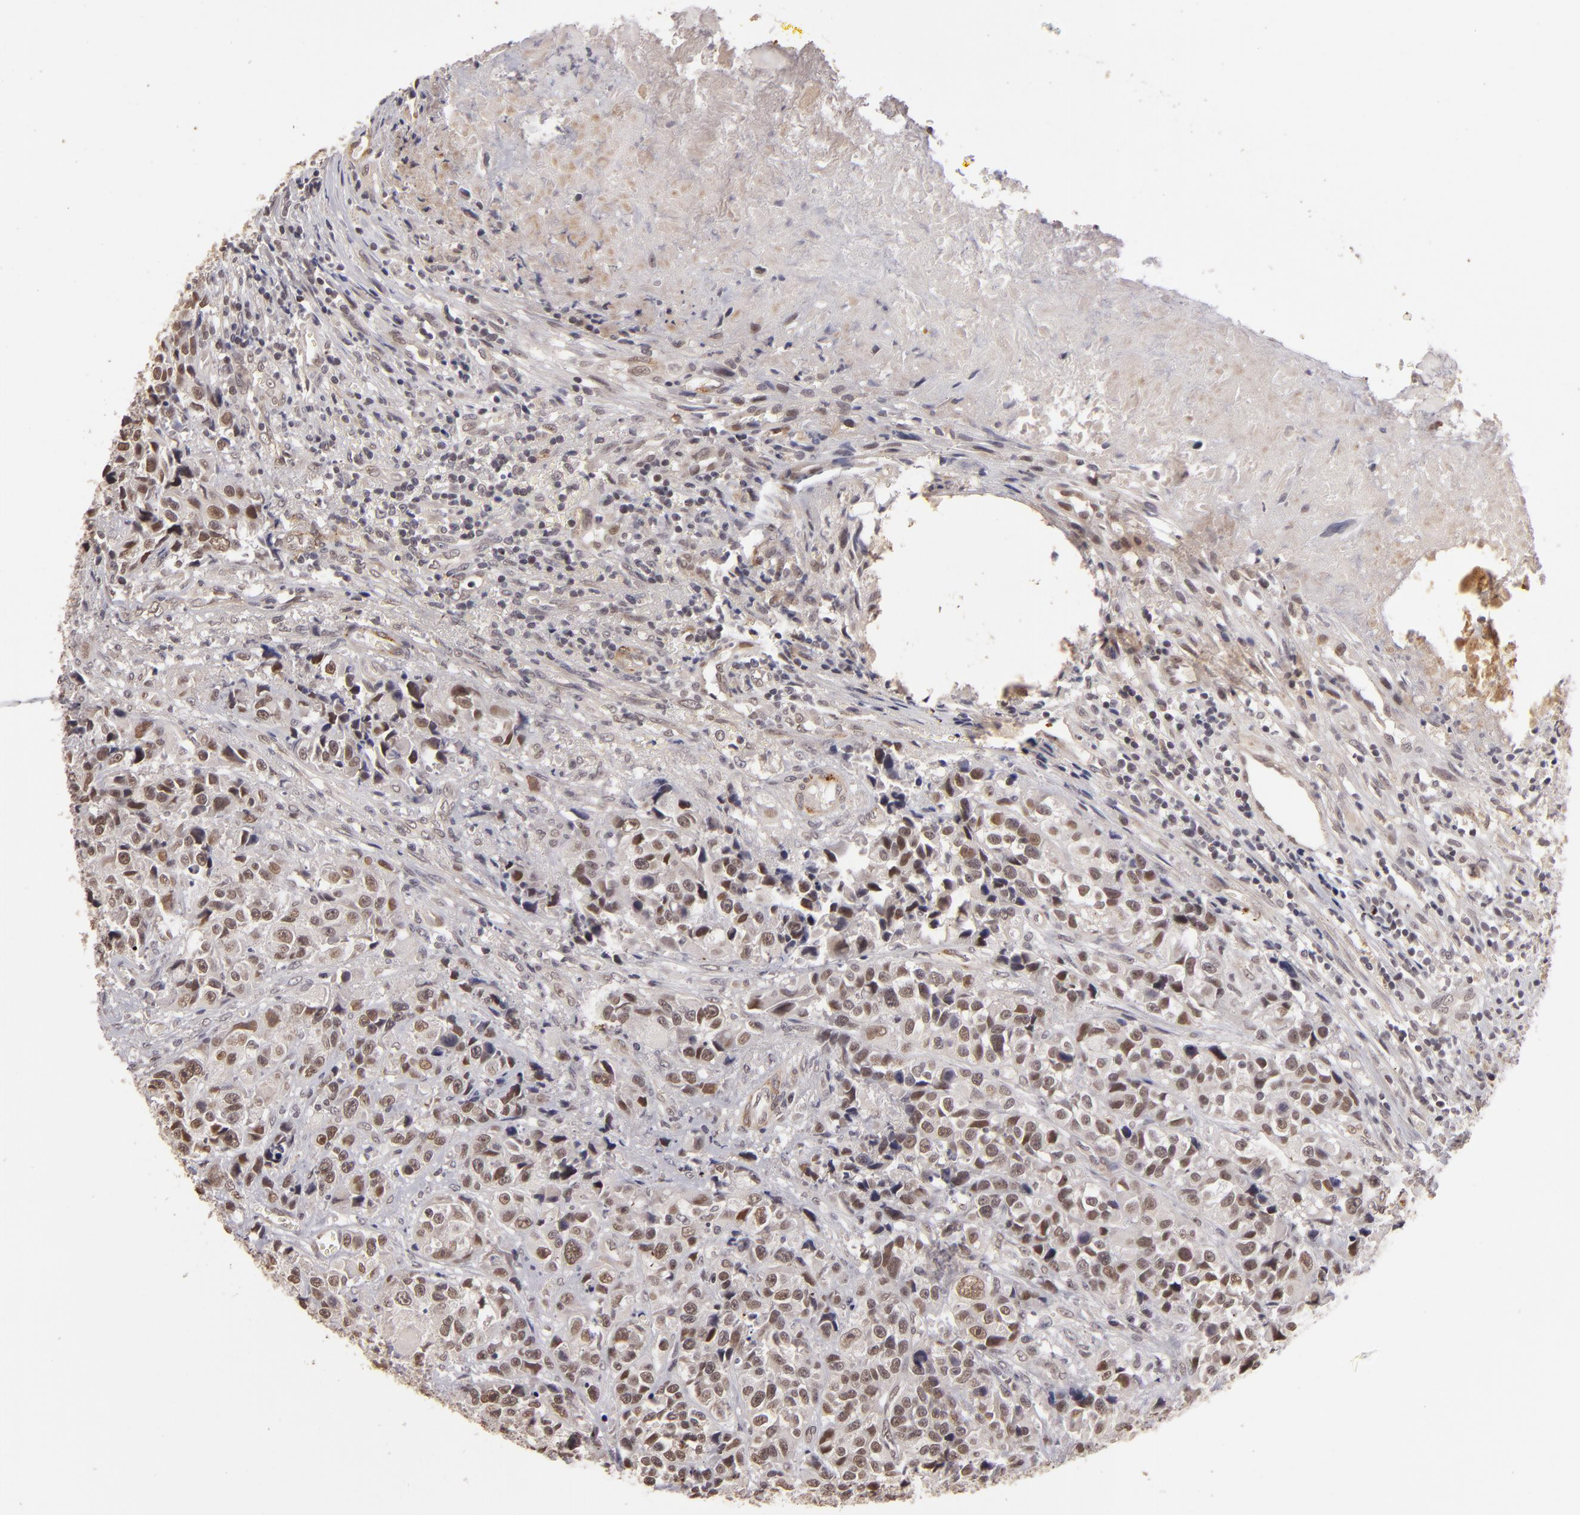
{"staining": {"intensity": "negative", "quantity": "none", "location": "none"}, "tissue": "urothelial cancer", "cell_type": "Tumor cells", "image_type": "cancer", "snomed": [{"axis": "morphology", "description": "Urothelial carcinoma, High grade"}, {"axis": "topography", "description": "Urinary bladder"}], "caption": "Urothelial cancer was stained to show a protein in brown. There is no significant staining in tumor cells.", "gene": "DFFA", "patient": {"sex": "female", "age": 81}}